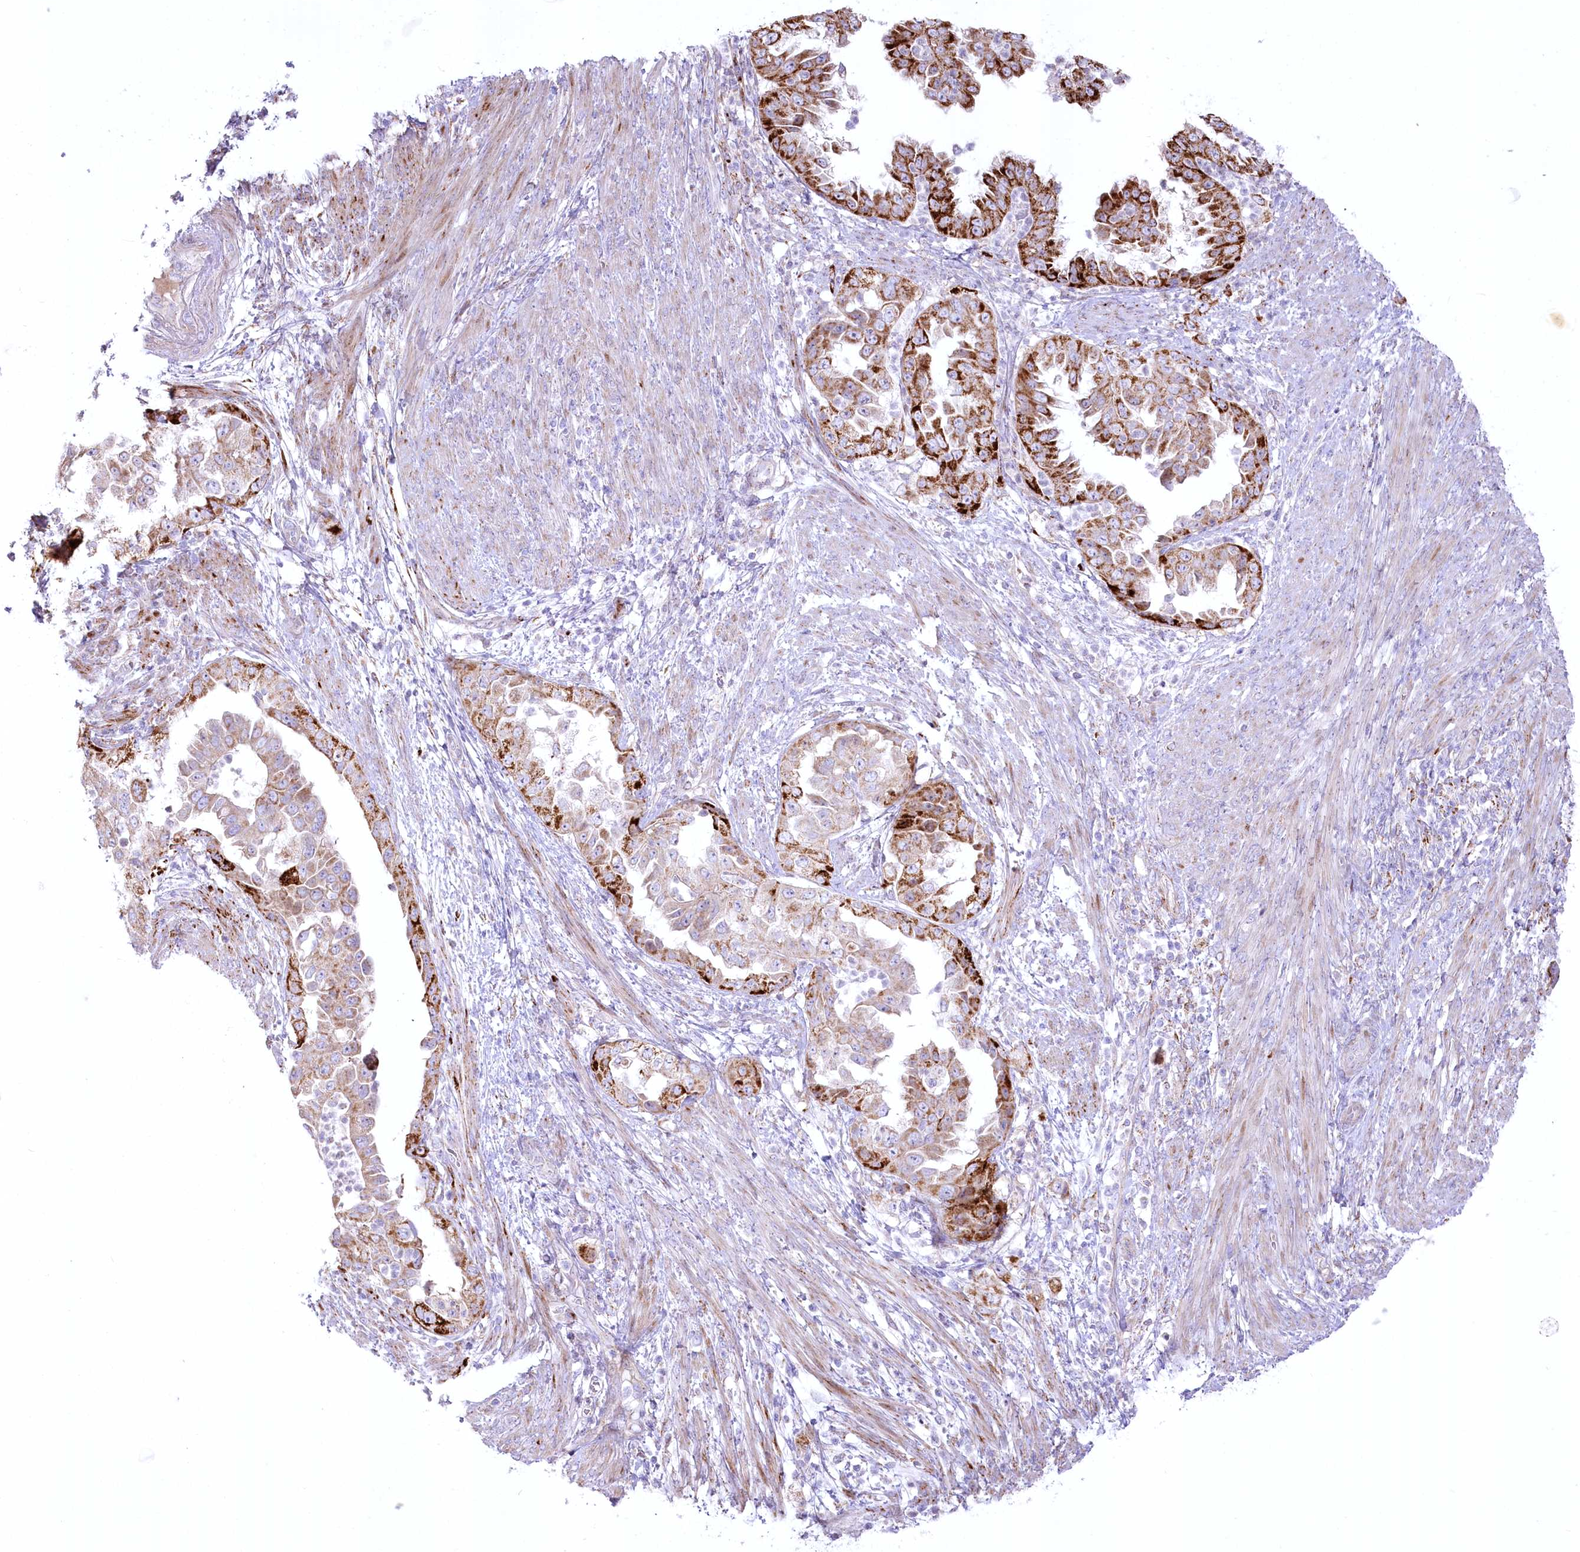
{"staining": {"intensity": "strong", "quantity": "25%-75%", "location": "cytoplasmic/membranous"}, "tissue": "endometrial cancer", "cell_type": "Tumor cells", "image_type": "cancer", "snomed": [{"axis": "morphology", "description": "Adenocarcinoma, NOS"}, {"axis": "topography", "description": "Endometrium"}], "caption": "Protein staining of endometrial cancer (adenocarcinoma) tissue exhibits strong cytoplasmic/membranous positivity in about 25%-75% of tumor cells.", "gene": "CEP164", "patient": {"sex": "female", "age": 85}}